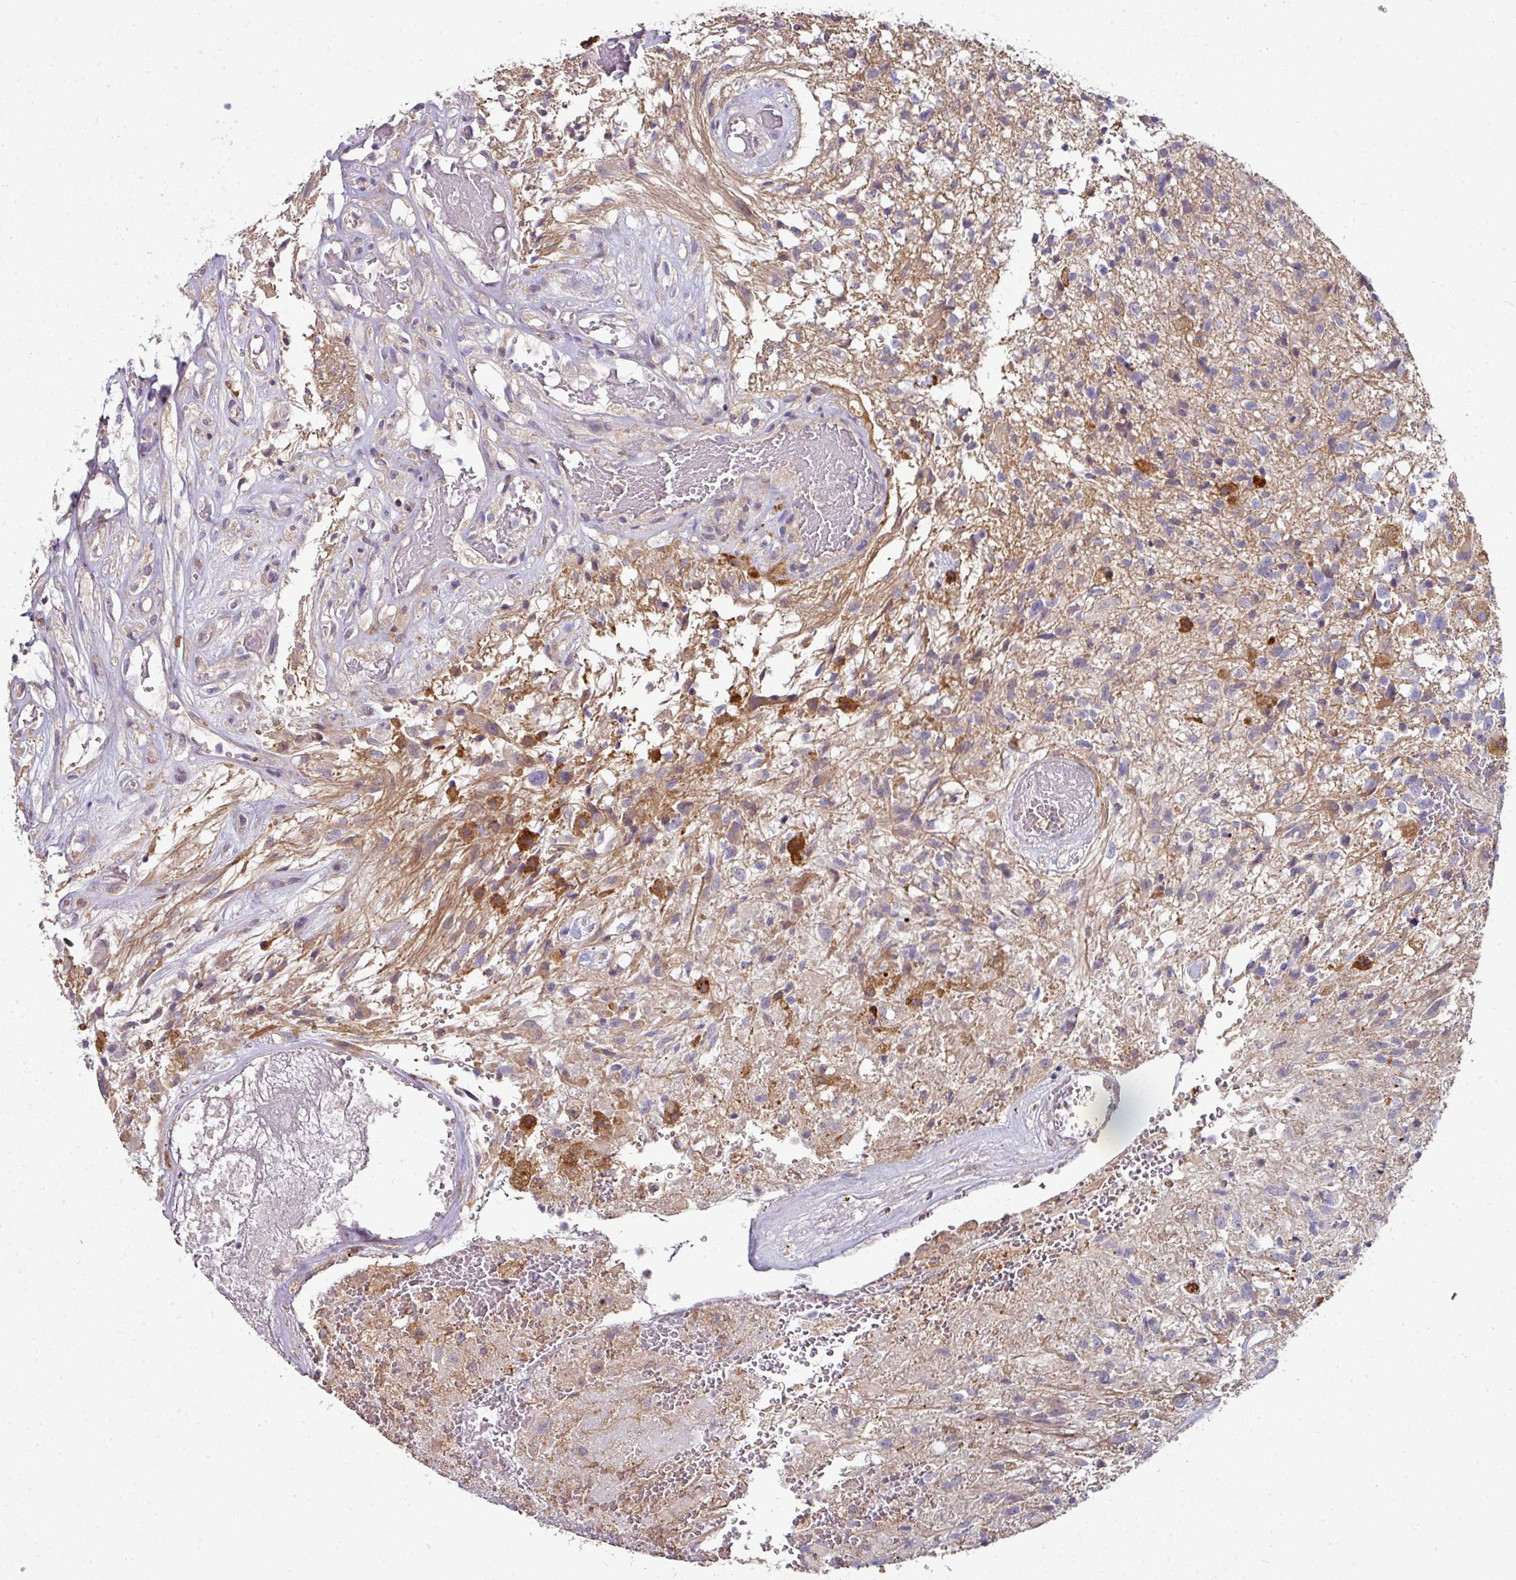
{"staining": {"intensity": "moderate", "quantity": "<25%", "location": "cytoplasmic/membranous"}, "tissue": "glioma", "cell_type": "Tumor cells", "image_type": "cancer", "snomed": [{"axis": "morphology", "description": "Glioma, malignant, High grade"}, {"axis": "topography", "description": "Brain"}], "caption": "Tumor cells demonstrate moderate cytoplasmic/membranous expression in about <25% of cells in malignant glioma (high-grade). (IHC, brightfield microscopy, high magnification).", "gene": "C4orf48", "patient": {"sex": "male", "age": 56}}